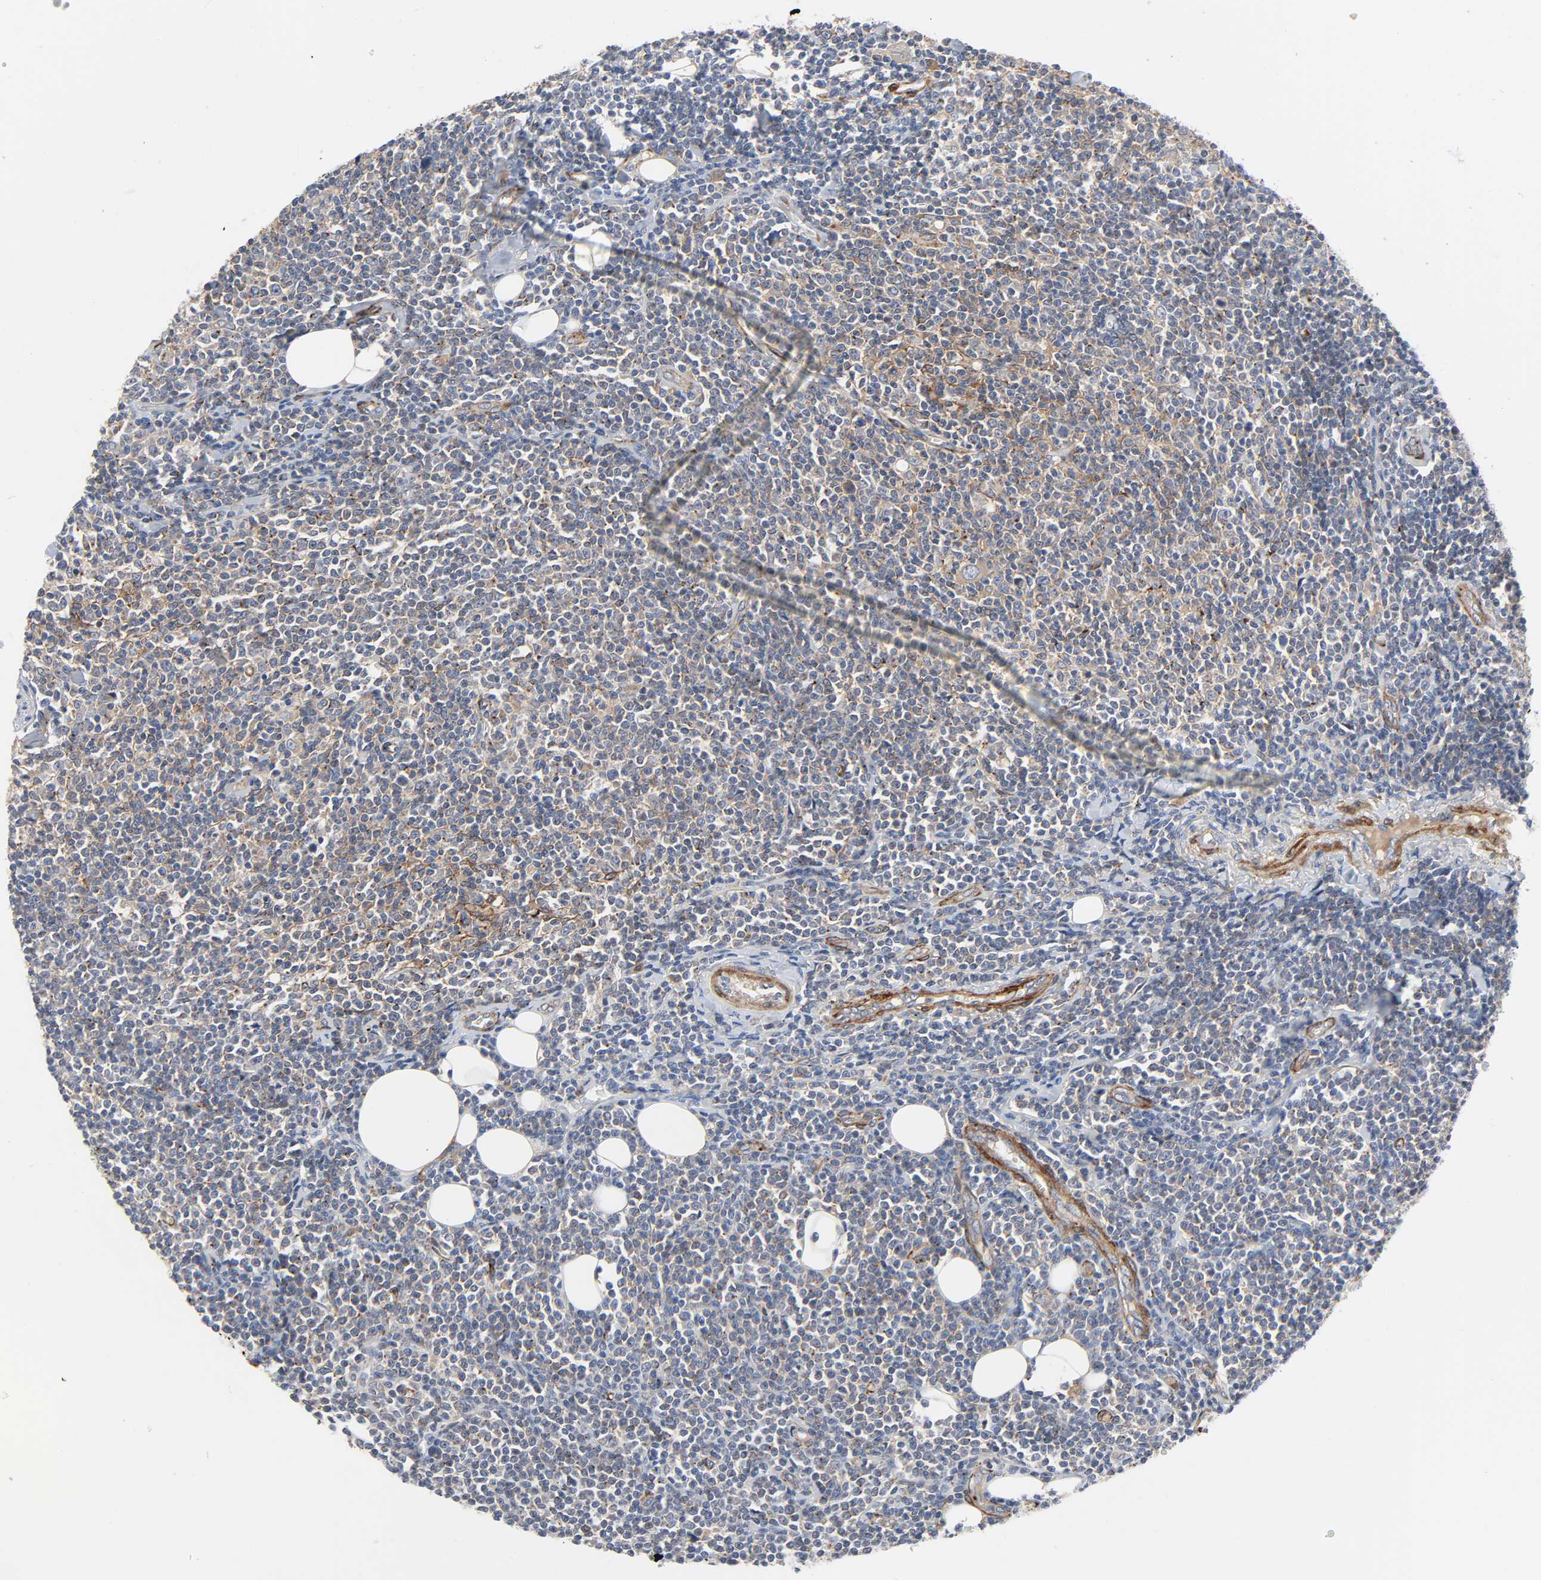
{"staining": {"intensity": "weak", "quantity": "25%-75%", "location": "cytoplasmic/membranous"}, "tissue": "lymphoma", "cell_type": "Tumor cells", "image_type": "cancer", "snomed": [{"axis": "morphology", "description": "Malignant lymphoma, non-Hodgkin's type, Low grade"}, {"axis": "topography", "description": "Soft tissue"}], "caption": "Protein staining by immunohistochemistry (IHC) exhibits weak cytoplasmic/membranous positivity in about 25%-75% of tumor cells in lymphoma.", "gene": "ARHGAP1", "patient": {"sex": "male", "age": 92}}